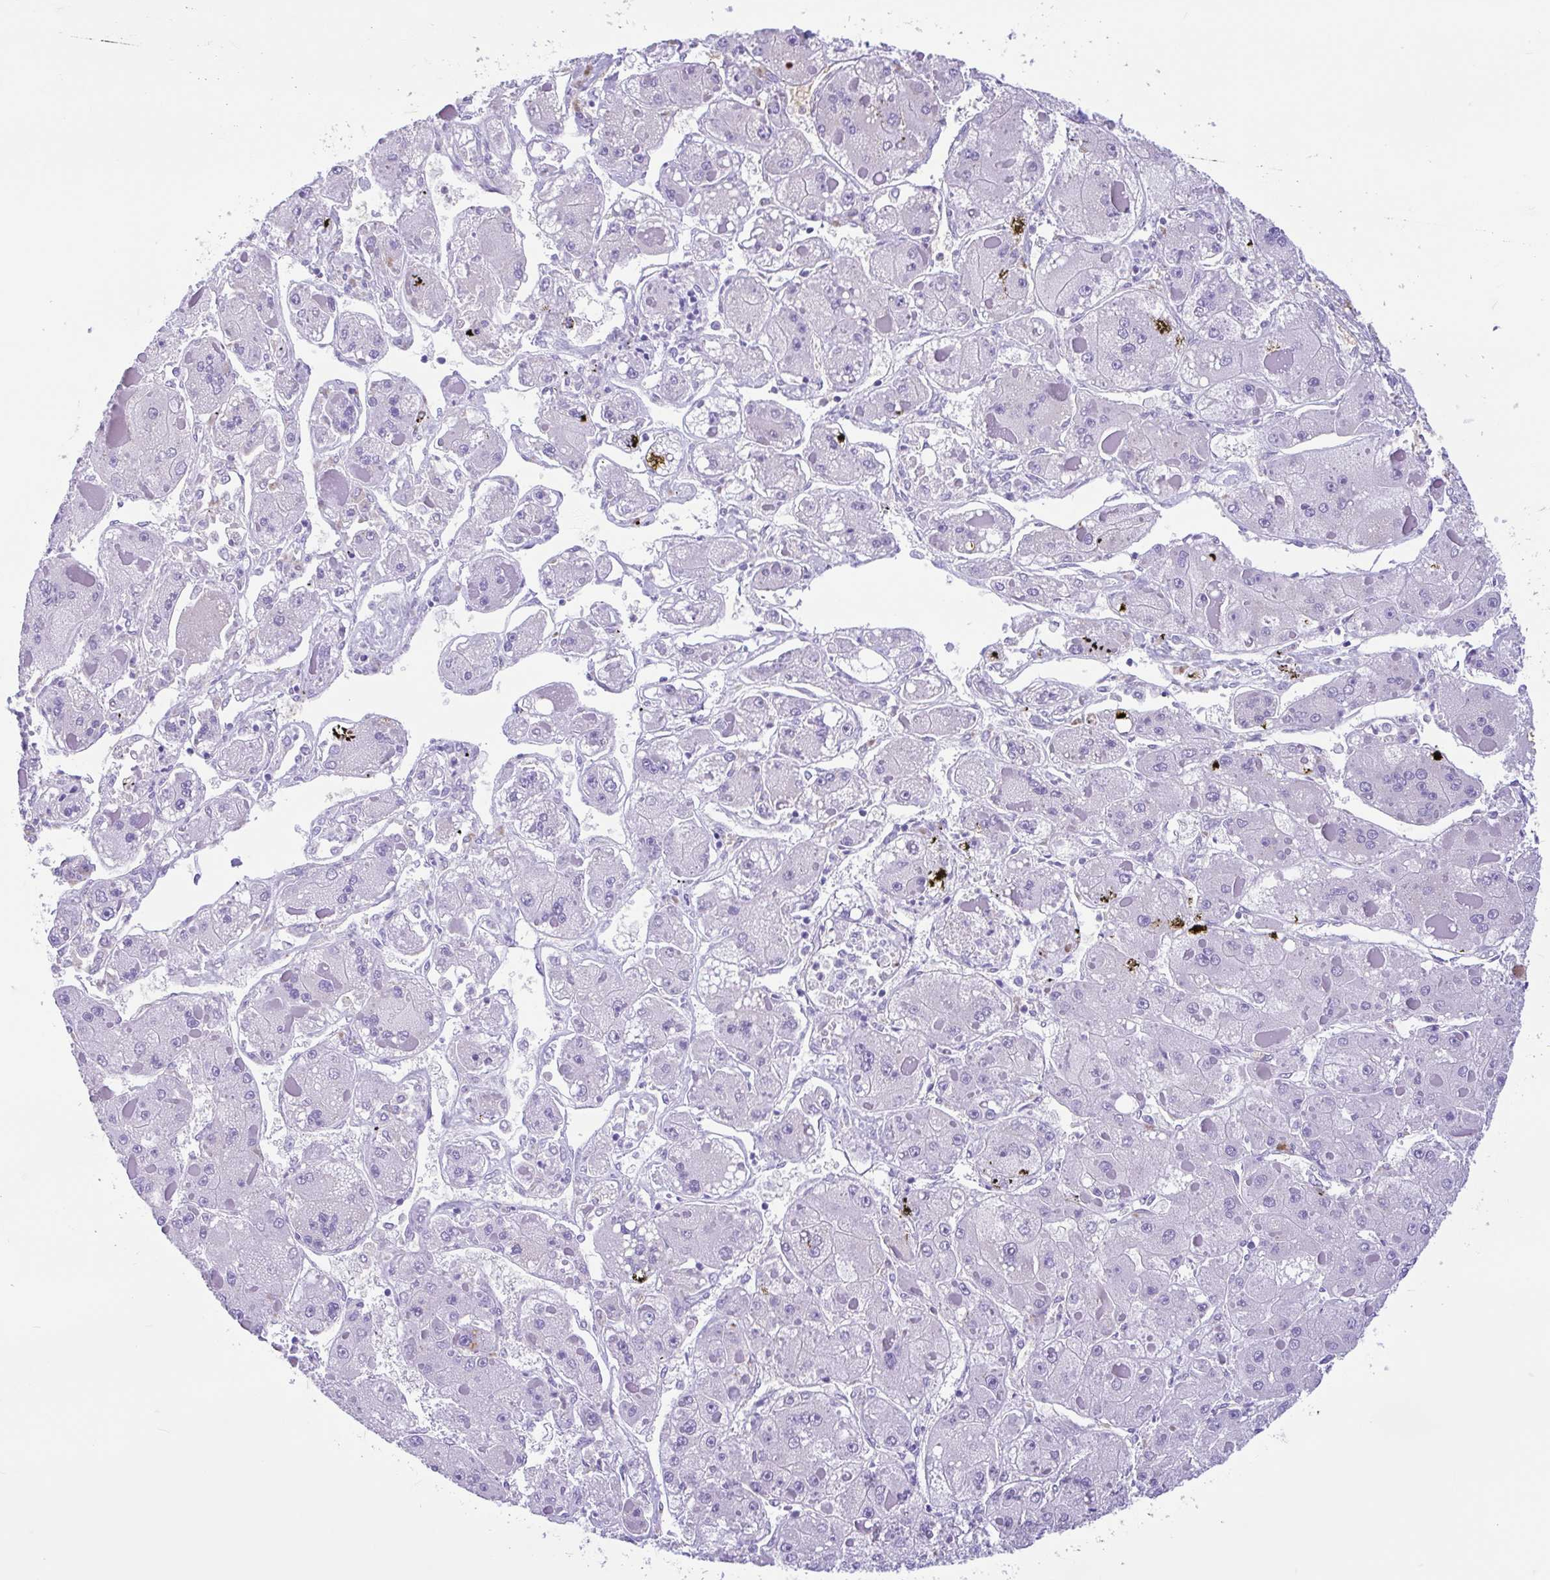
{"staining": {"intensity": "negative", "quantity": "none", "location": "none"}, "tissue": "liver cancer", "cell_type": "Tumor cells", "image_type": "cancer", "snomed": [{"axis": "morphology", "description": "Carcinoma, Hepatocellular, NOS"}, {"axis": "topography", "description": "Liver"}], "caption": "Immunohistochemistry image of neoplastic tissue: liver cancer stained with DAB demonstrates no significant protein staining in tumor cells.", "gene": "TMEM79", "patient": {"sex": "female", "age": 73}}